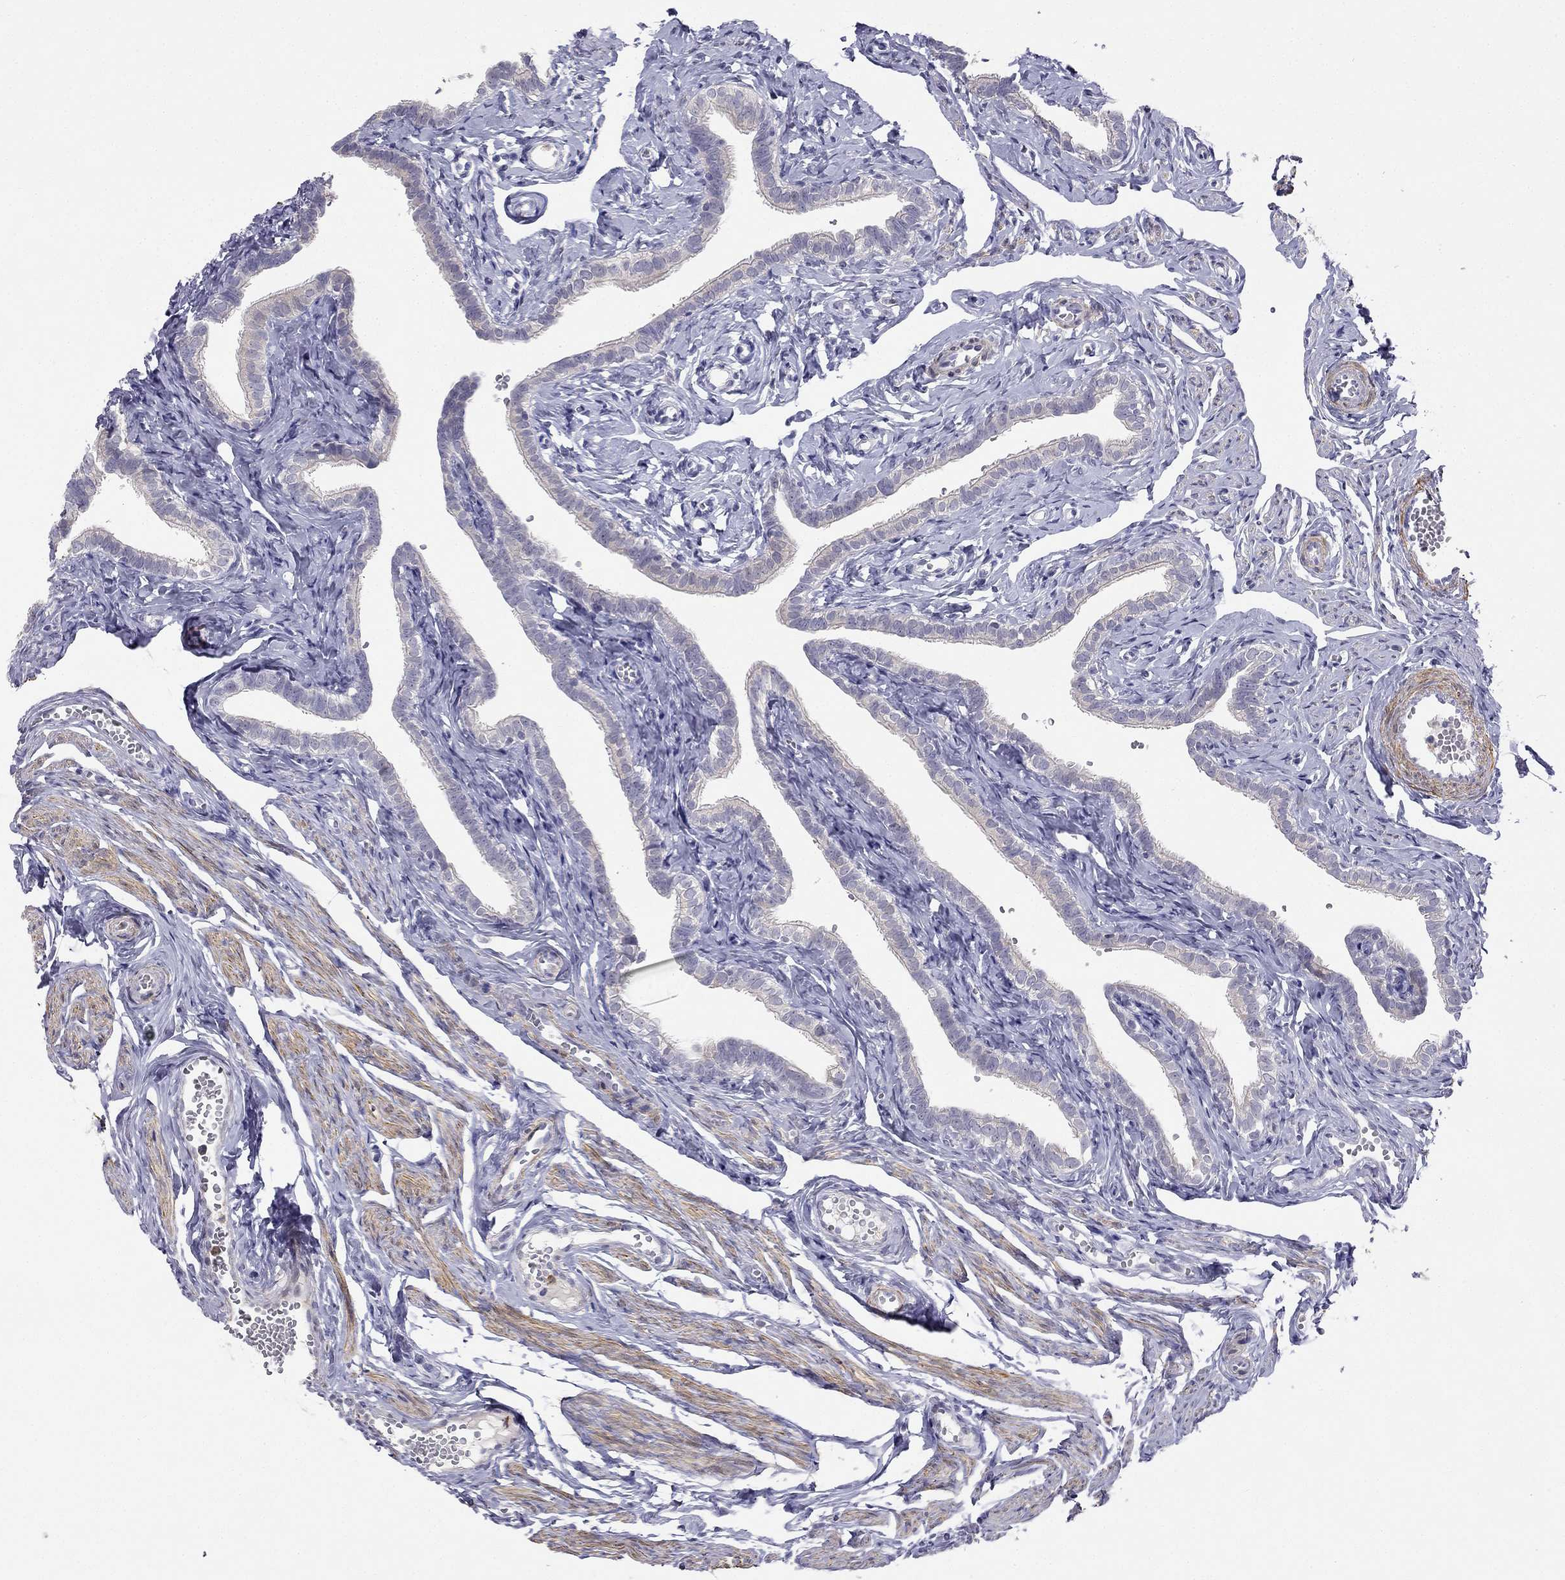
{"staining": {"intensity": "negative", "quantity": "none", "location": "none"}, "tissue": "fallopian tube", "cell_type": "Glandular cells", "image_type": "normal", "snomed": [{"axis": "morphology", "description": "Normal tissue, NOS"}, {"axis": "topography", "description": "Fallopian tube"}], "caption": "Glandular cells show no significant positivity in benign fallopian tube. The staining was performed using DAB to visualize the protein expression in brown, while the nuclei were stained in blue with hematoxylin (Magnification: 20x).", "gene": "C16orf89", "patient": {"sex": "female", "age": 41}}